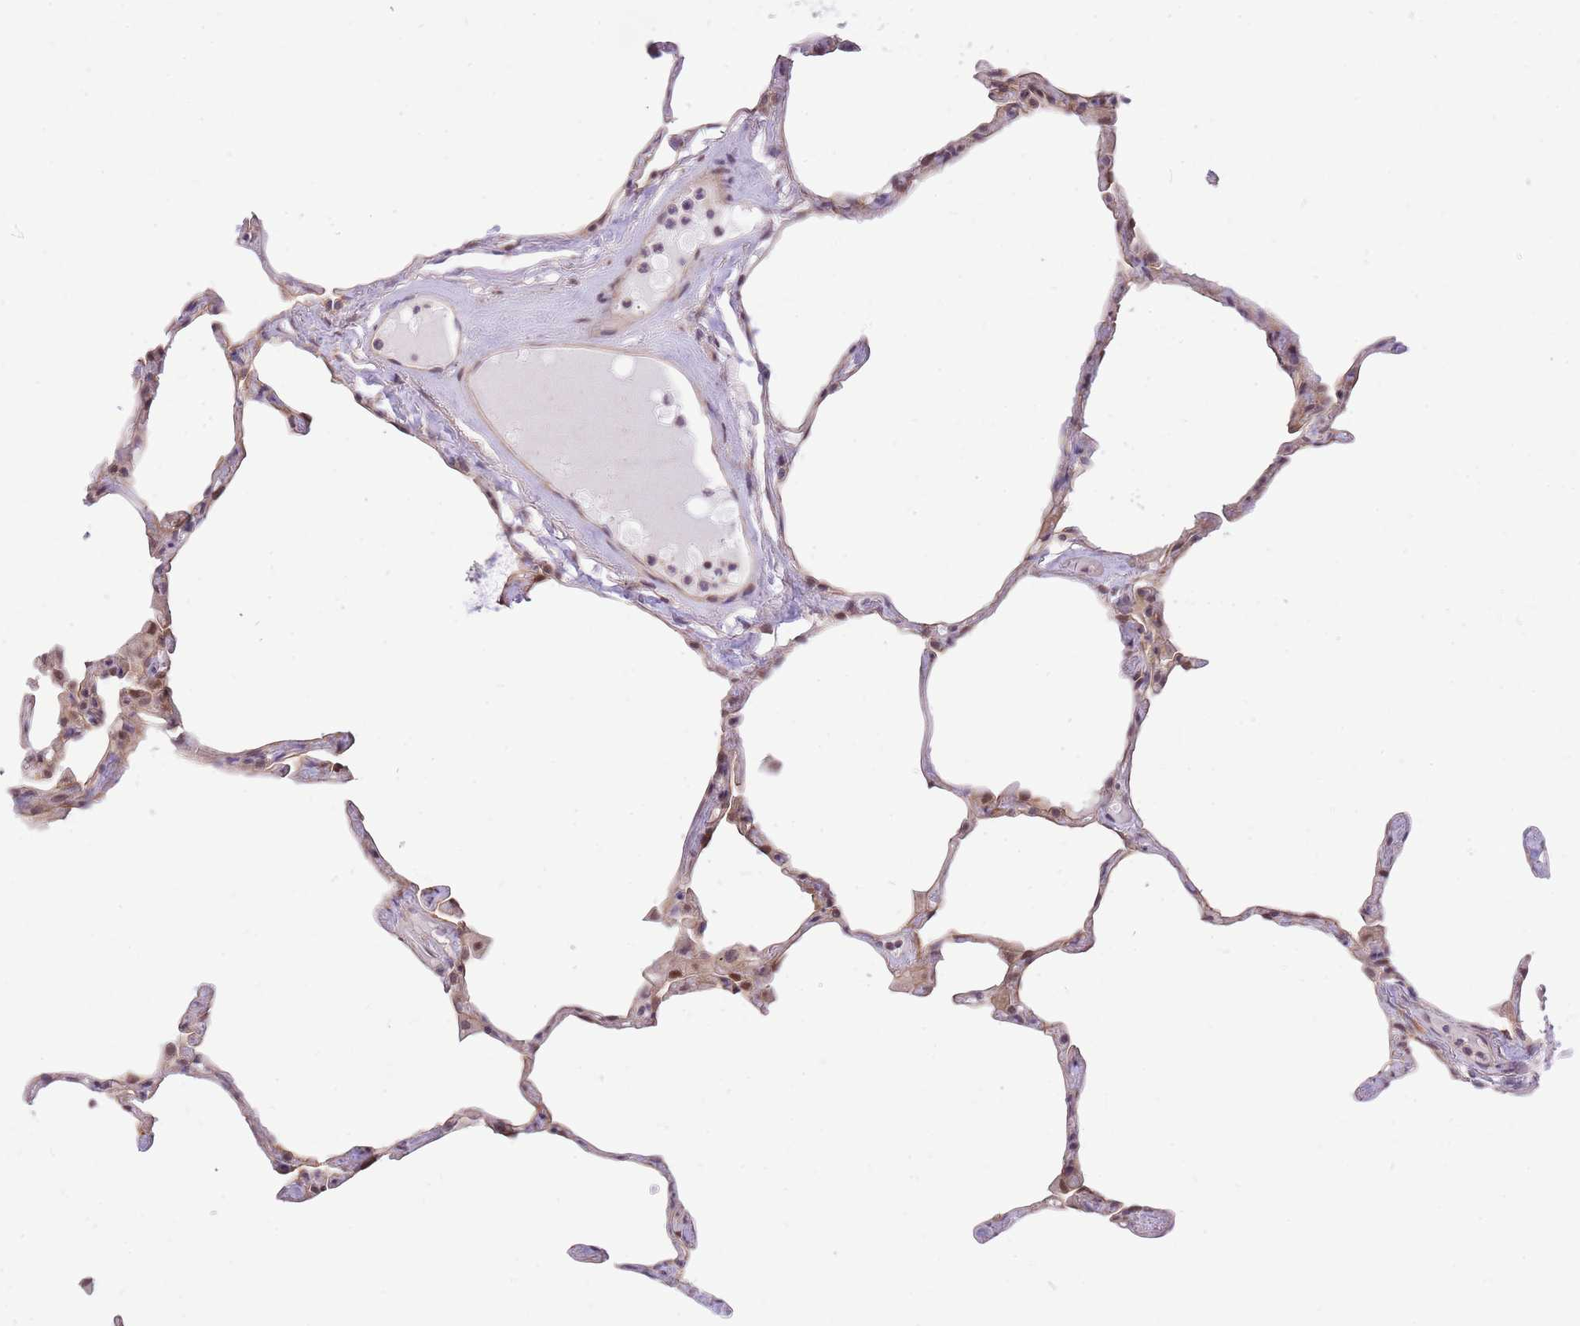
{"staining": {"intensity": "weak", "quantity": "25%-75%", "location": "nuclear"}, "tissue": "lung", "cell_type": "Alveolar cells", "image_type": "normal", "snomed": [{"axis": "morphology", "description": "Normal tissue, NOS"}, {"axis": "topography", "description": "Lung"}], "caption": "Alveolar cells demonstrate weak nuclear staining in approximately 25%-75% of cells in normal lung.", "gene": "MINDY2", "patient": {"sex": "male", "age": 65}}